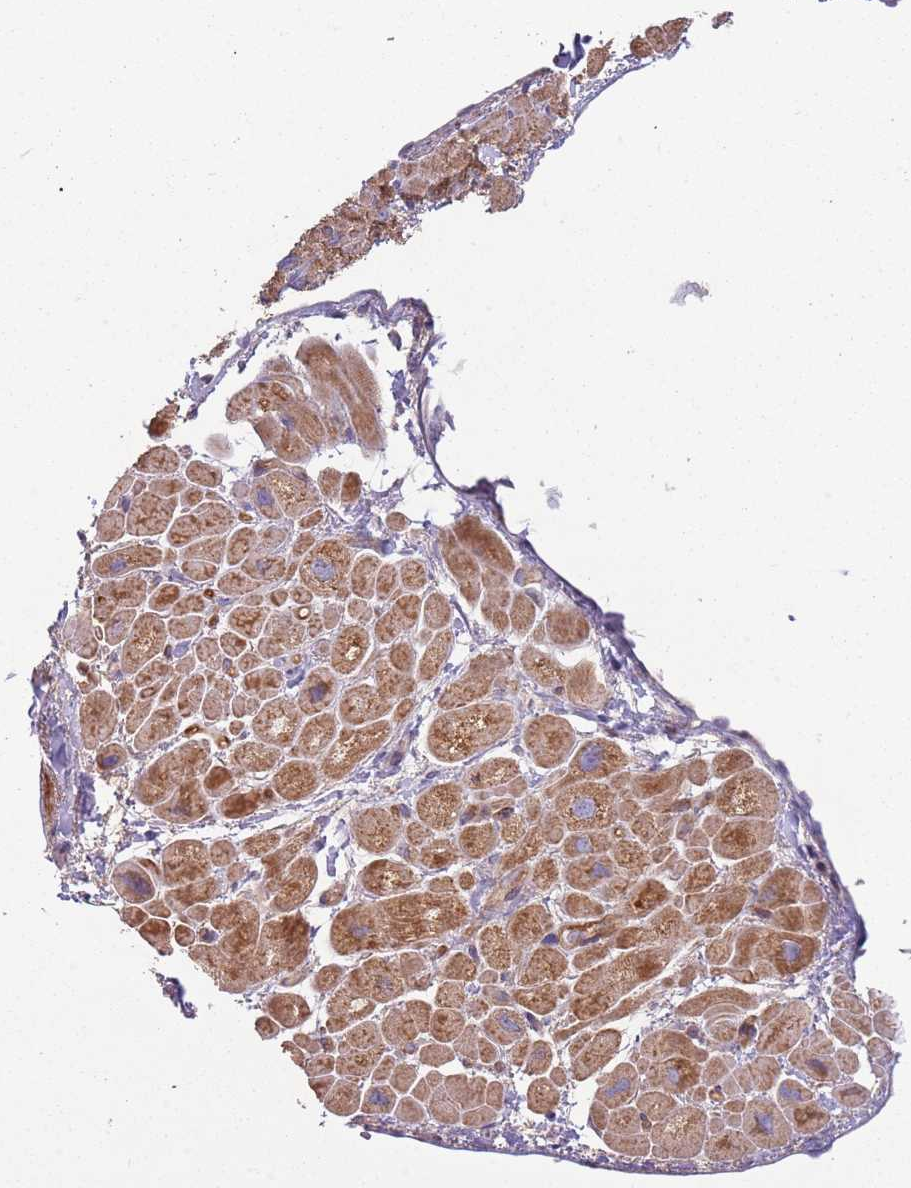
{"staining": {"intensity": "moderate", "quantity": "25%-75%", "location": "cytoplasmic/membranous"}, "tissue": "heart muscle", "cell_type": "Cardiomyocytes", "image_type": "normal", "snomed": [{"axis": "morphology", "description": "Normal tissue, NOS"}, {"axis": "topography", "description": "Heart"}], "caption": "Cardiomyocytes demonstrate moderate cytoplasmic/membranous staining in about 25%-75% of cells in benign heart muscle.", "gene": "DTD2", "patient": {"sex": "male", "age": 65}}